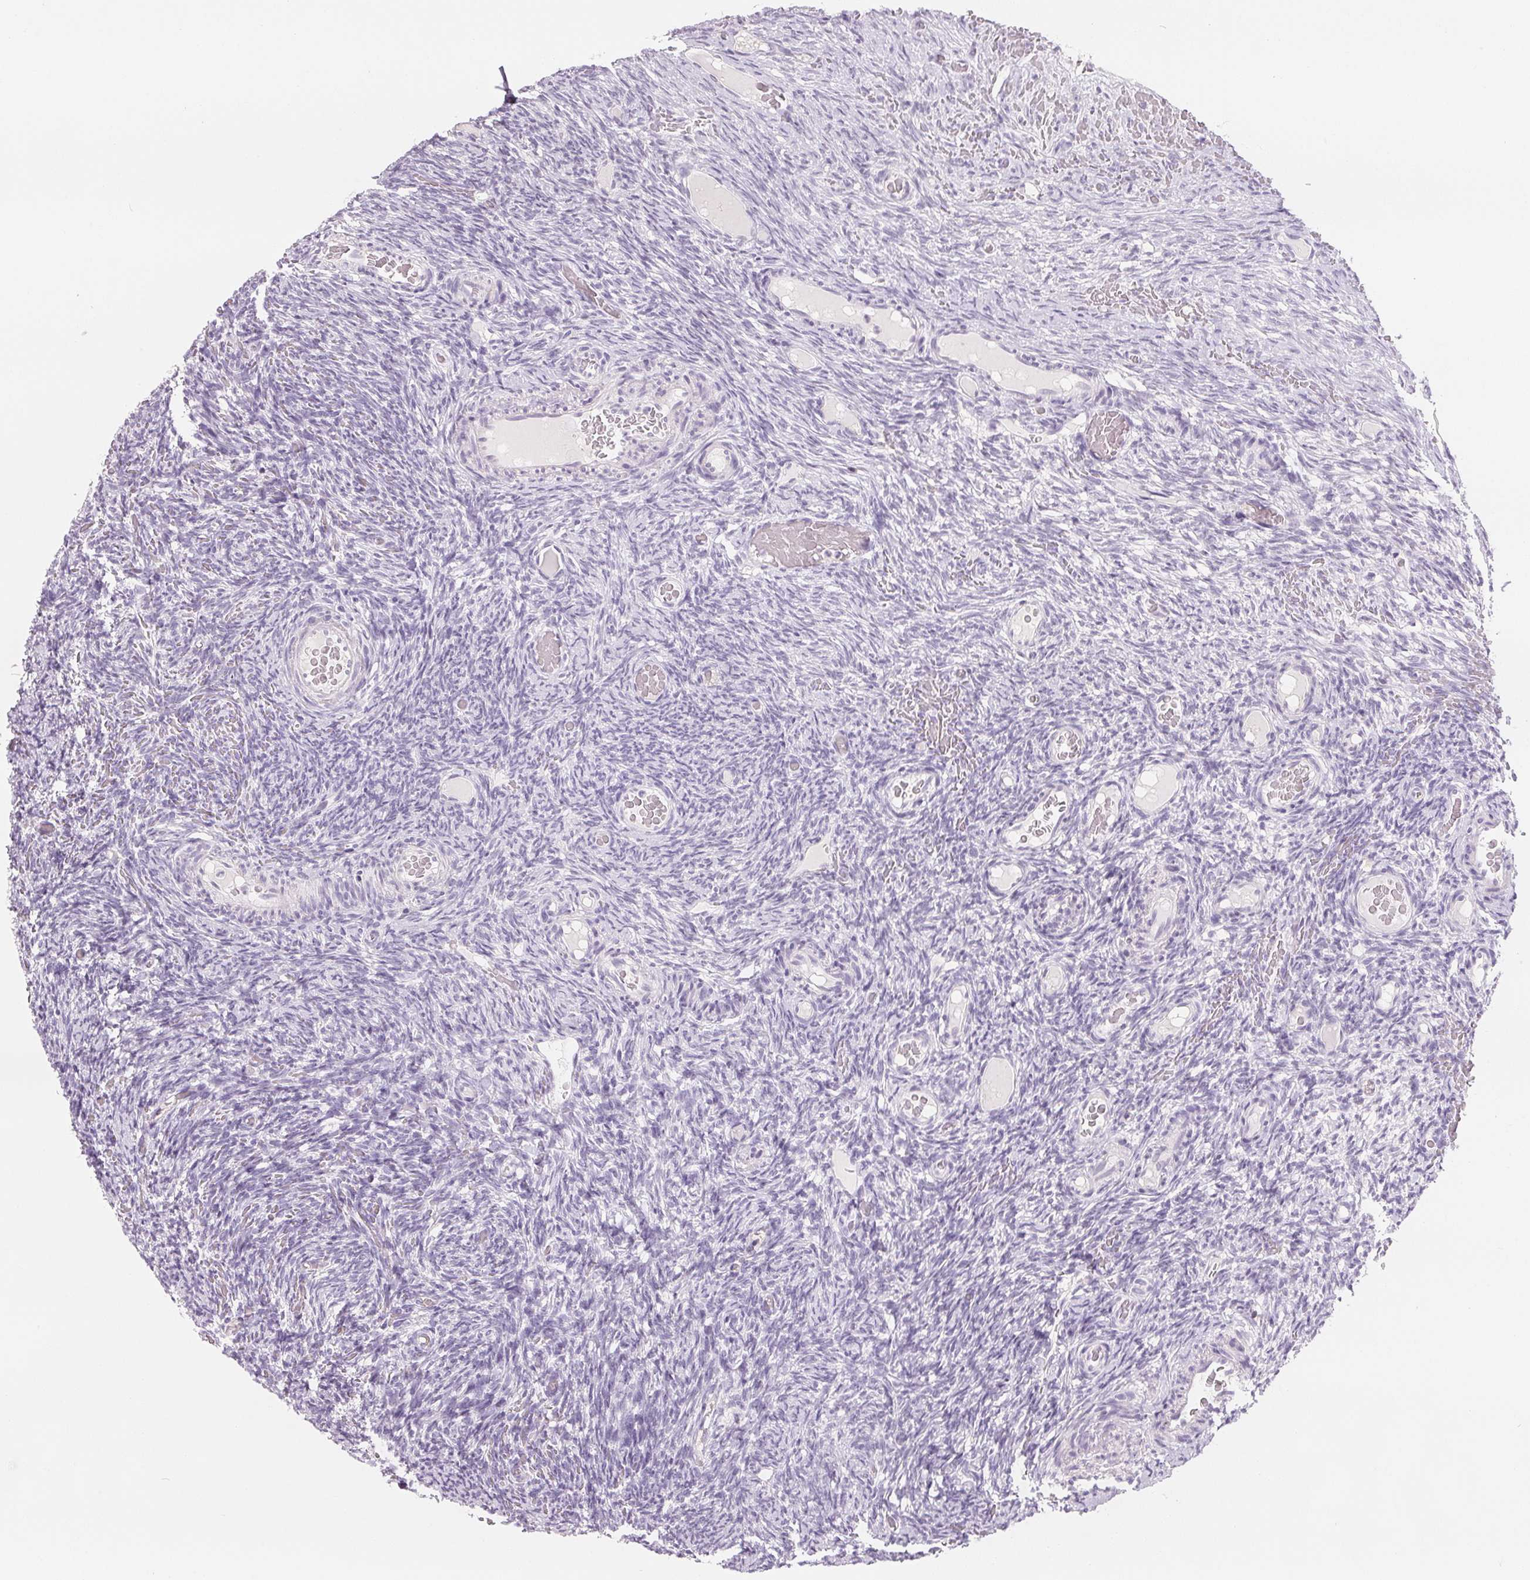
{"staining": {"intensity": "negative", "quantity": "none", "location": "none"}, "tissue": "ovary", "cell_type": "Ovarian stroma cells", "image_type": "normal", "snomed": [{"axis": "morphology", "description": "Normal tissue, NOS"}, {"axis": "topography", "description": "Ovary"}], "caption": "Immunohistochemistry photomicrograph of normal ovary: ovary stained with DAB (3,3'-diaminobenzidine) shows no significant protein positivity in ovarian stroma cells.", "gene": "CD69", "patient": {"sex": "female", "age": 34}}